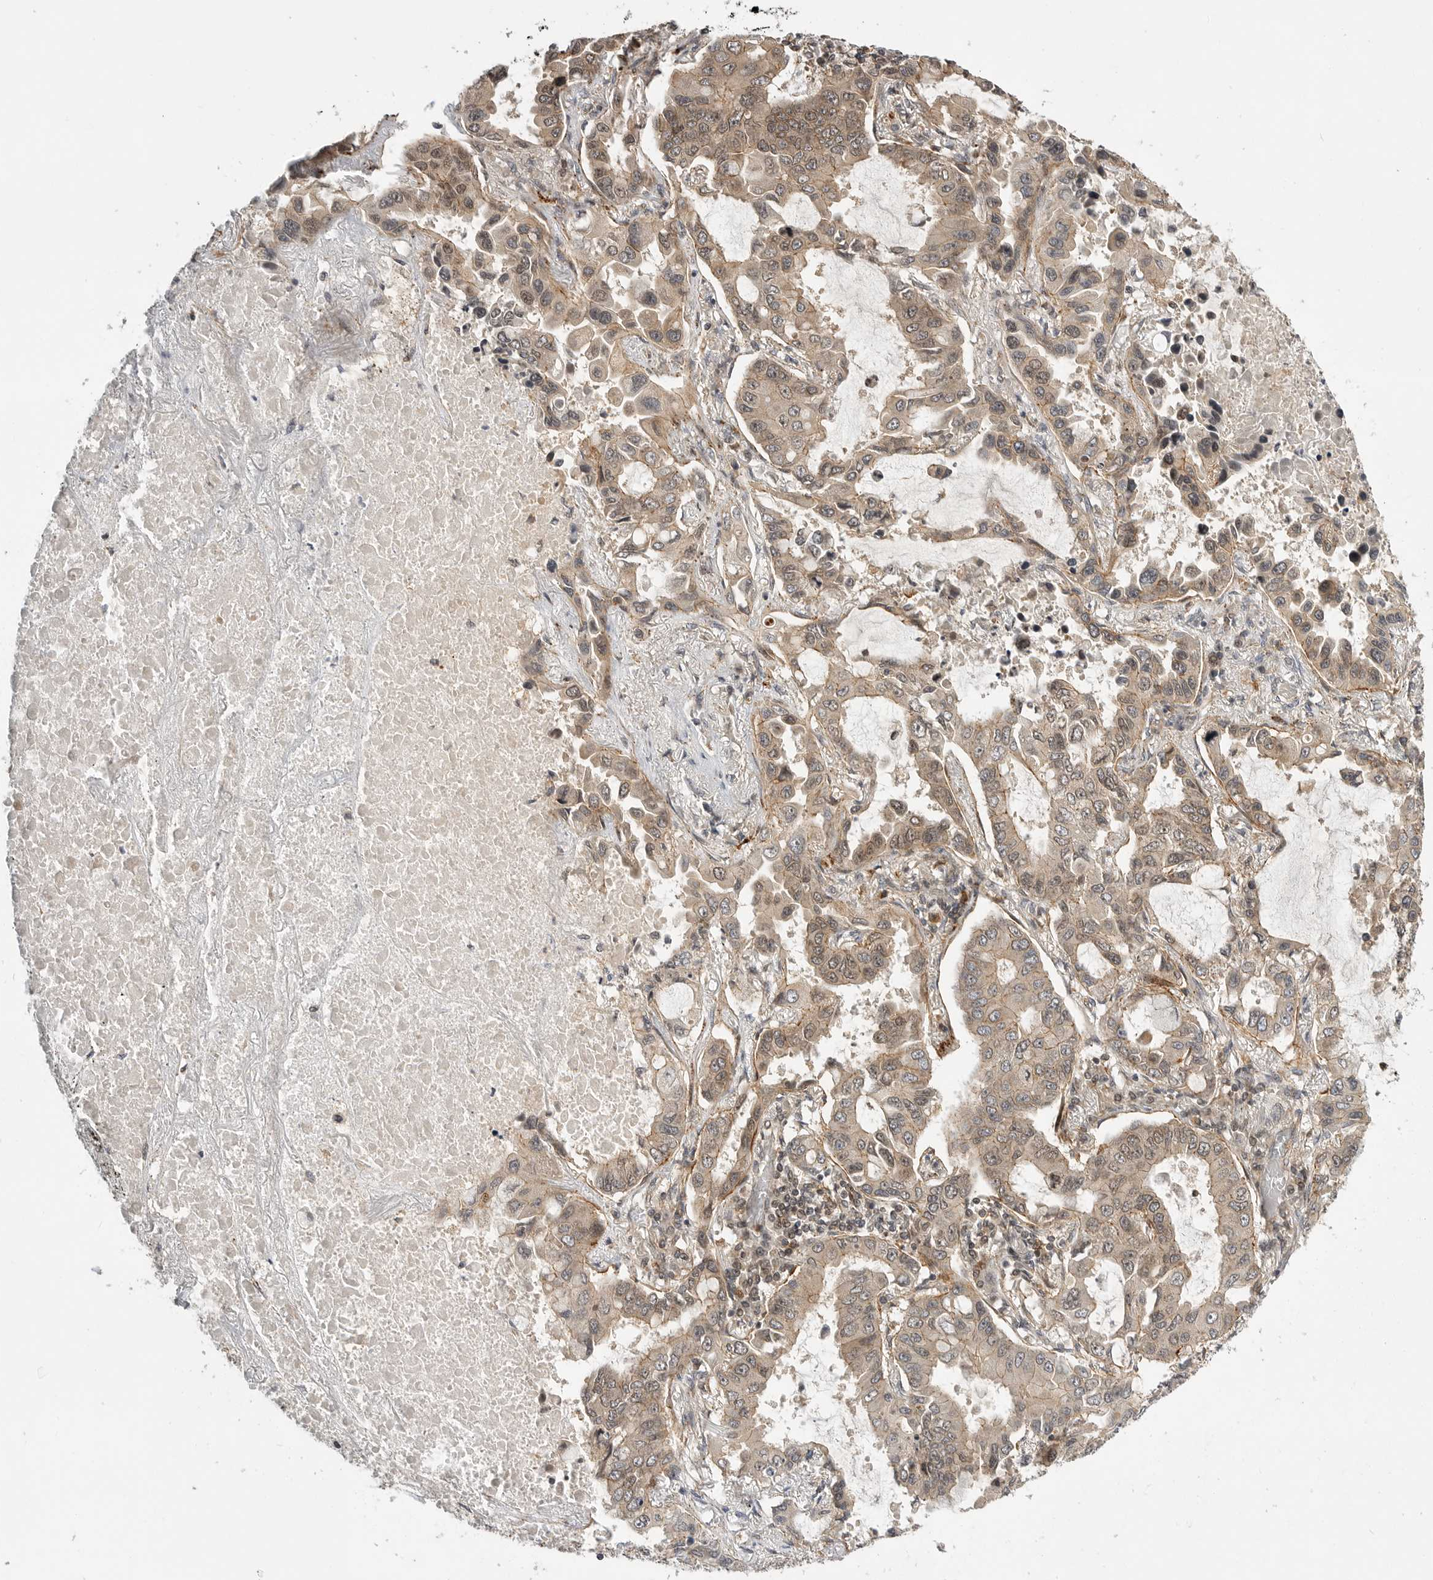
{"staining": {"intensity": "moderate", "quantity": ">75%", "location": "cytoplasmic/membranous"}, "tissue": "lung cancer", "cell_type": "Tumor cells", "image_type": "cancer", "snomed": [{"axis": "morphology", "description": "Adenocarcinoma, NOS"}, {"axis": "topography", "description": "Lung"}], "caption": "Immunohistochemical staining of human lung cancer (adenocarcinoma) exhibits medium levels of moderate cytoplasmic/membranous staining in about >75% of tumor cells.", "gene": "CSNK1G3", "patient": {"sex": "male", "age": 64}}